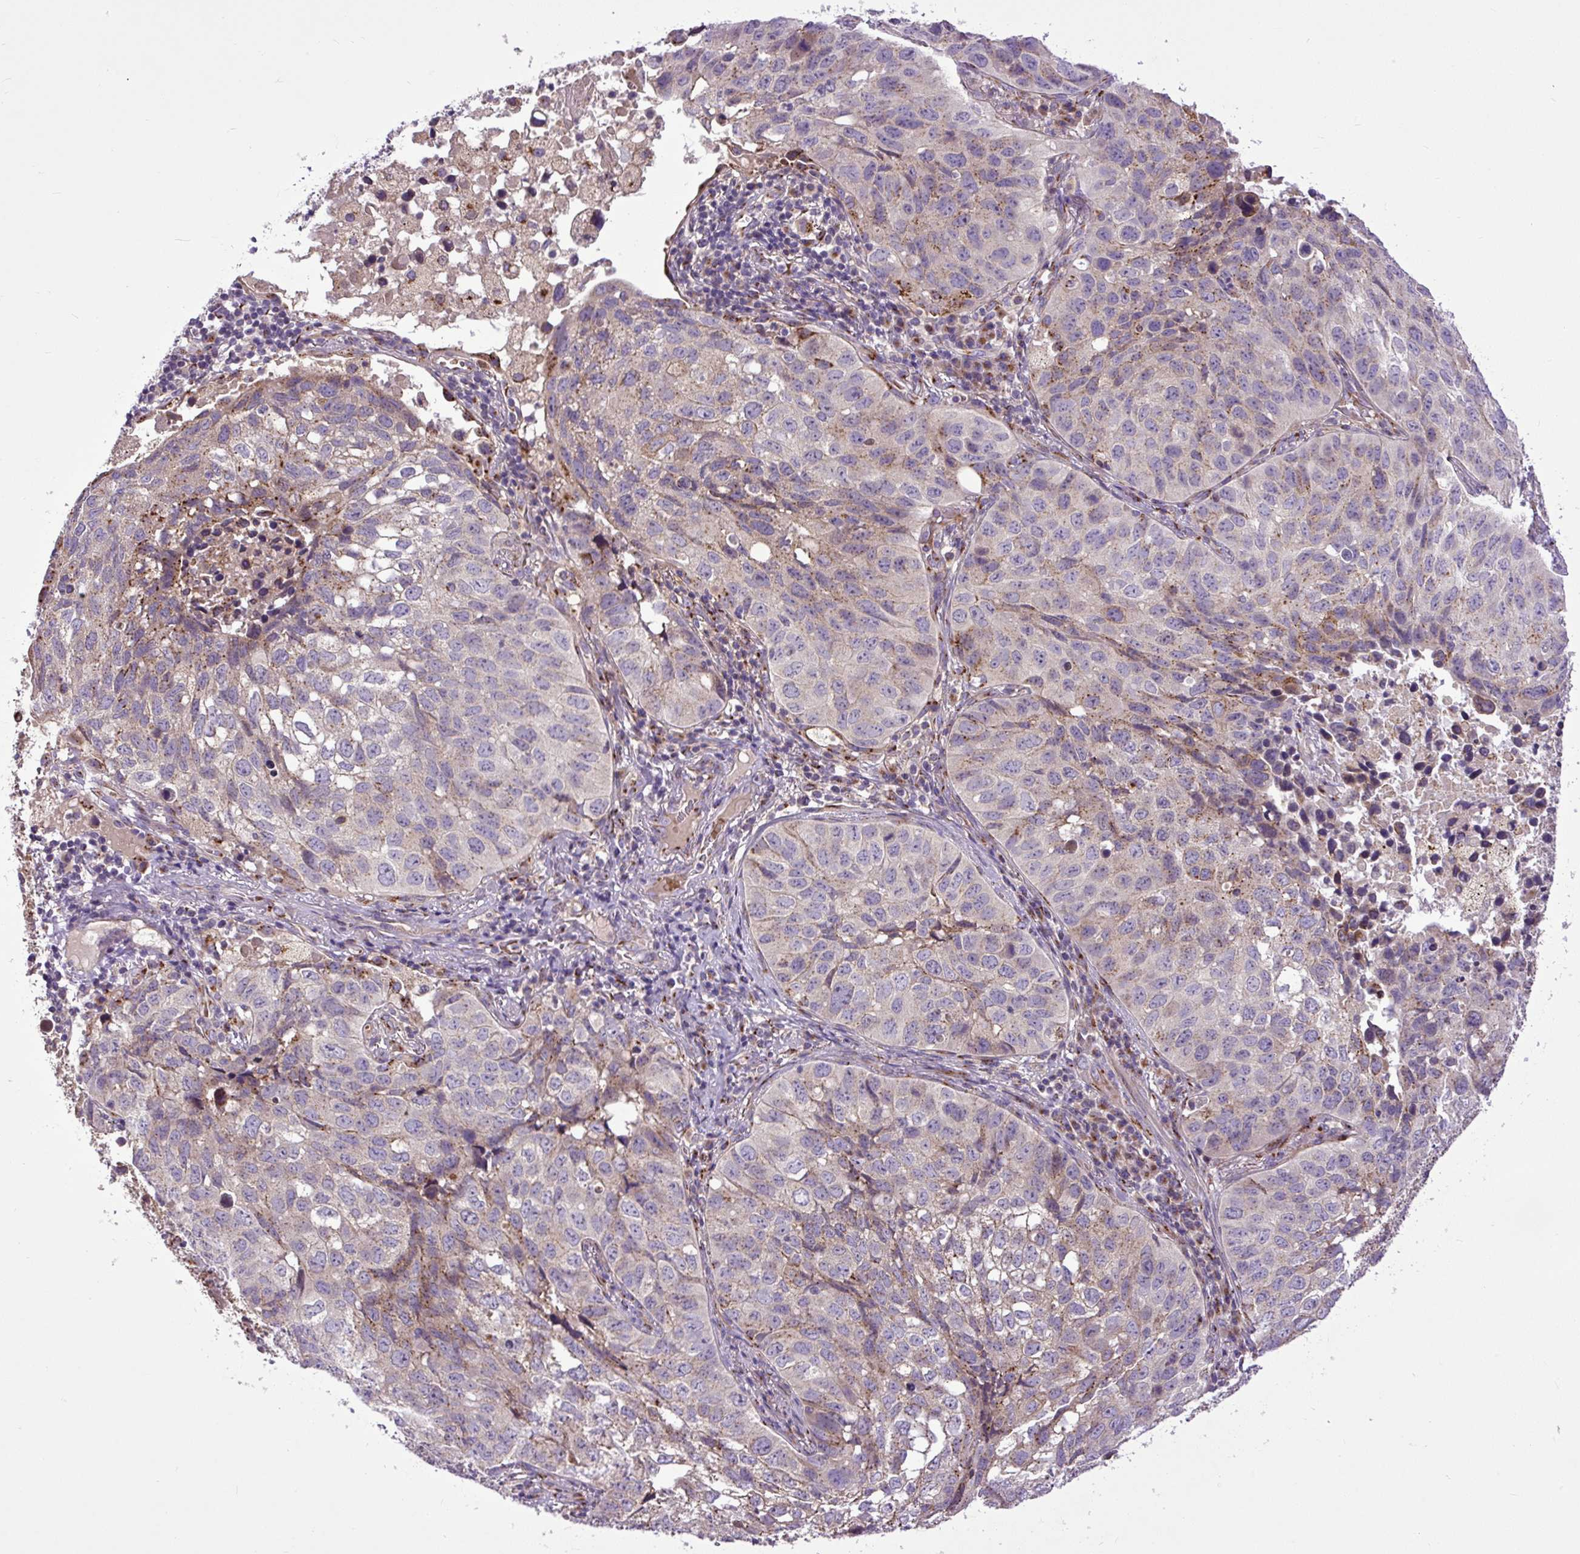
{"staining": {"intensity": "moderate", "quantity": "<25%", "location": "cytoplasmic/membranous"}, "tissue": "lung cancer", "cell_type": "Tumor cells", "image_type": "cancer", "snomed": [{"axis": "morphology", "description": "Squamous cell carcinoma, NOS"}, {"axis": "topography", "description": "Lung"}], "caption": "Protein staining of lung squamous cell carcinoma tissue demonstrates moderate cytoplasmic/membranous expression in about <25% of tumor cells.", "gene": "MSMP", "patient": {"sex": "male", "age": 60}}